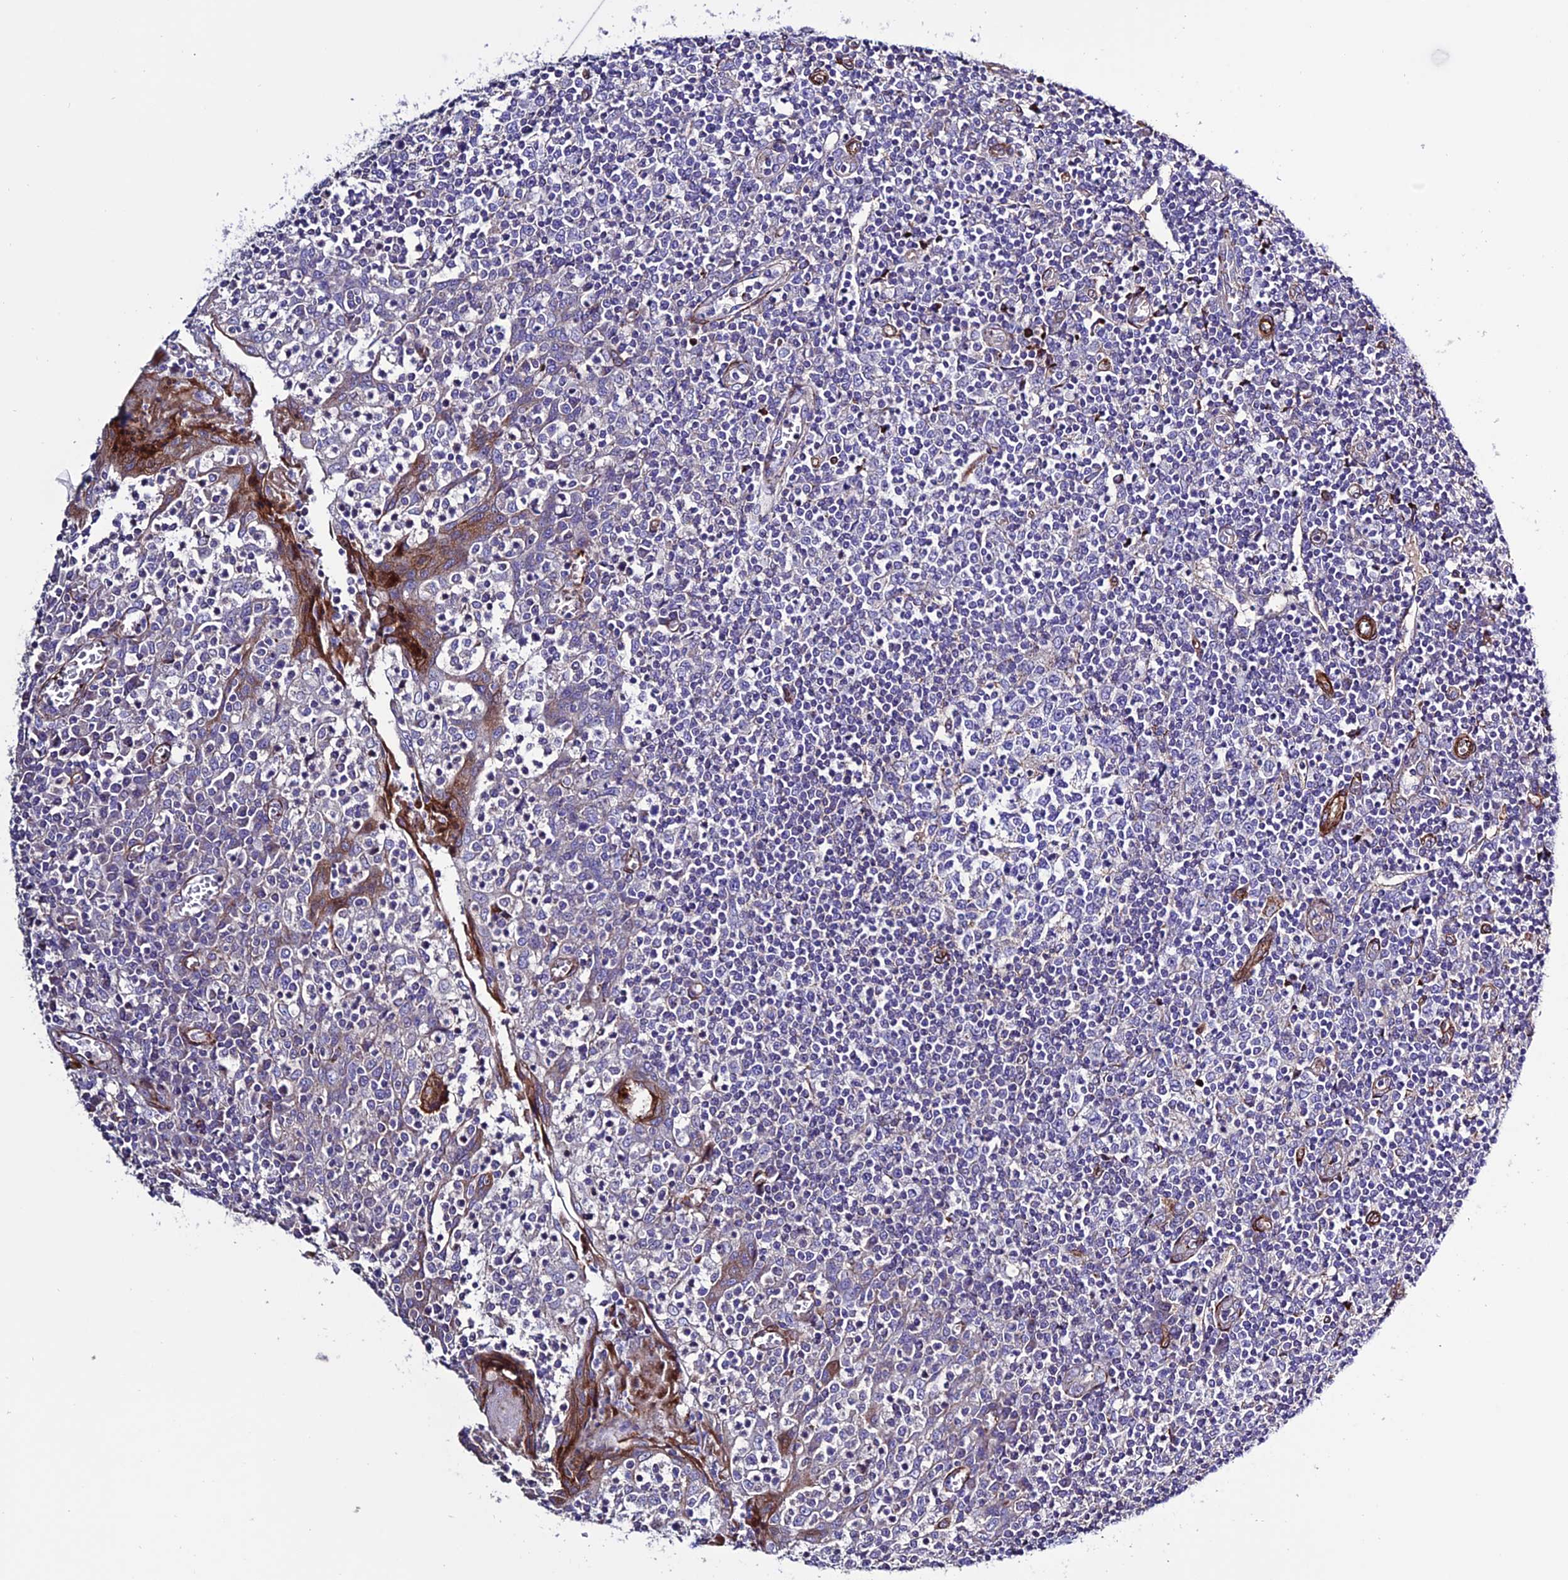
{"staining": {"intensity": "negative", "quantity": "none", "location": "none"}, "tissue": "tonsil", "cell_type": "Germinal center cells", "image_type": "normal", "snomed": [{"axis": "morphology", "description": "Normal tissue, NOS"}, {"axis": "topography", "description": "Tonsil"}], "caption": "The micrograph shows no significant positivity in germinal center cells of tonsil.", "gene": "REX1BD", "patient": {"sex": "female", "age": 19}}